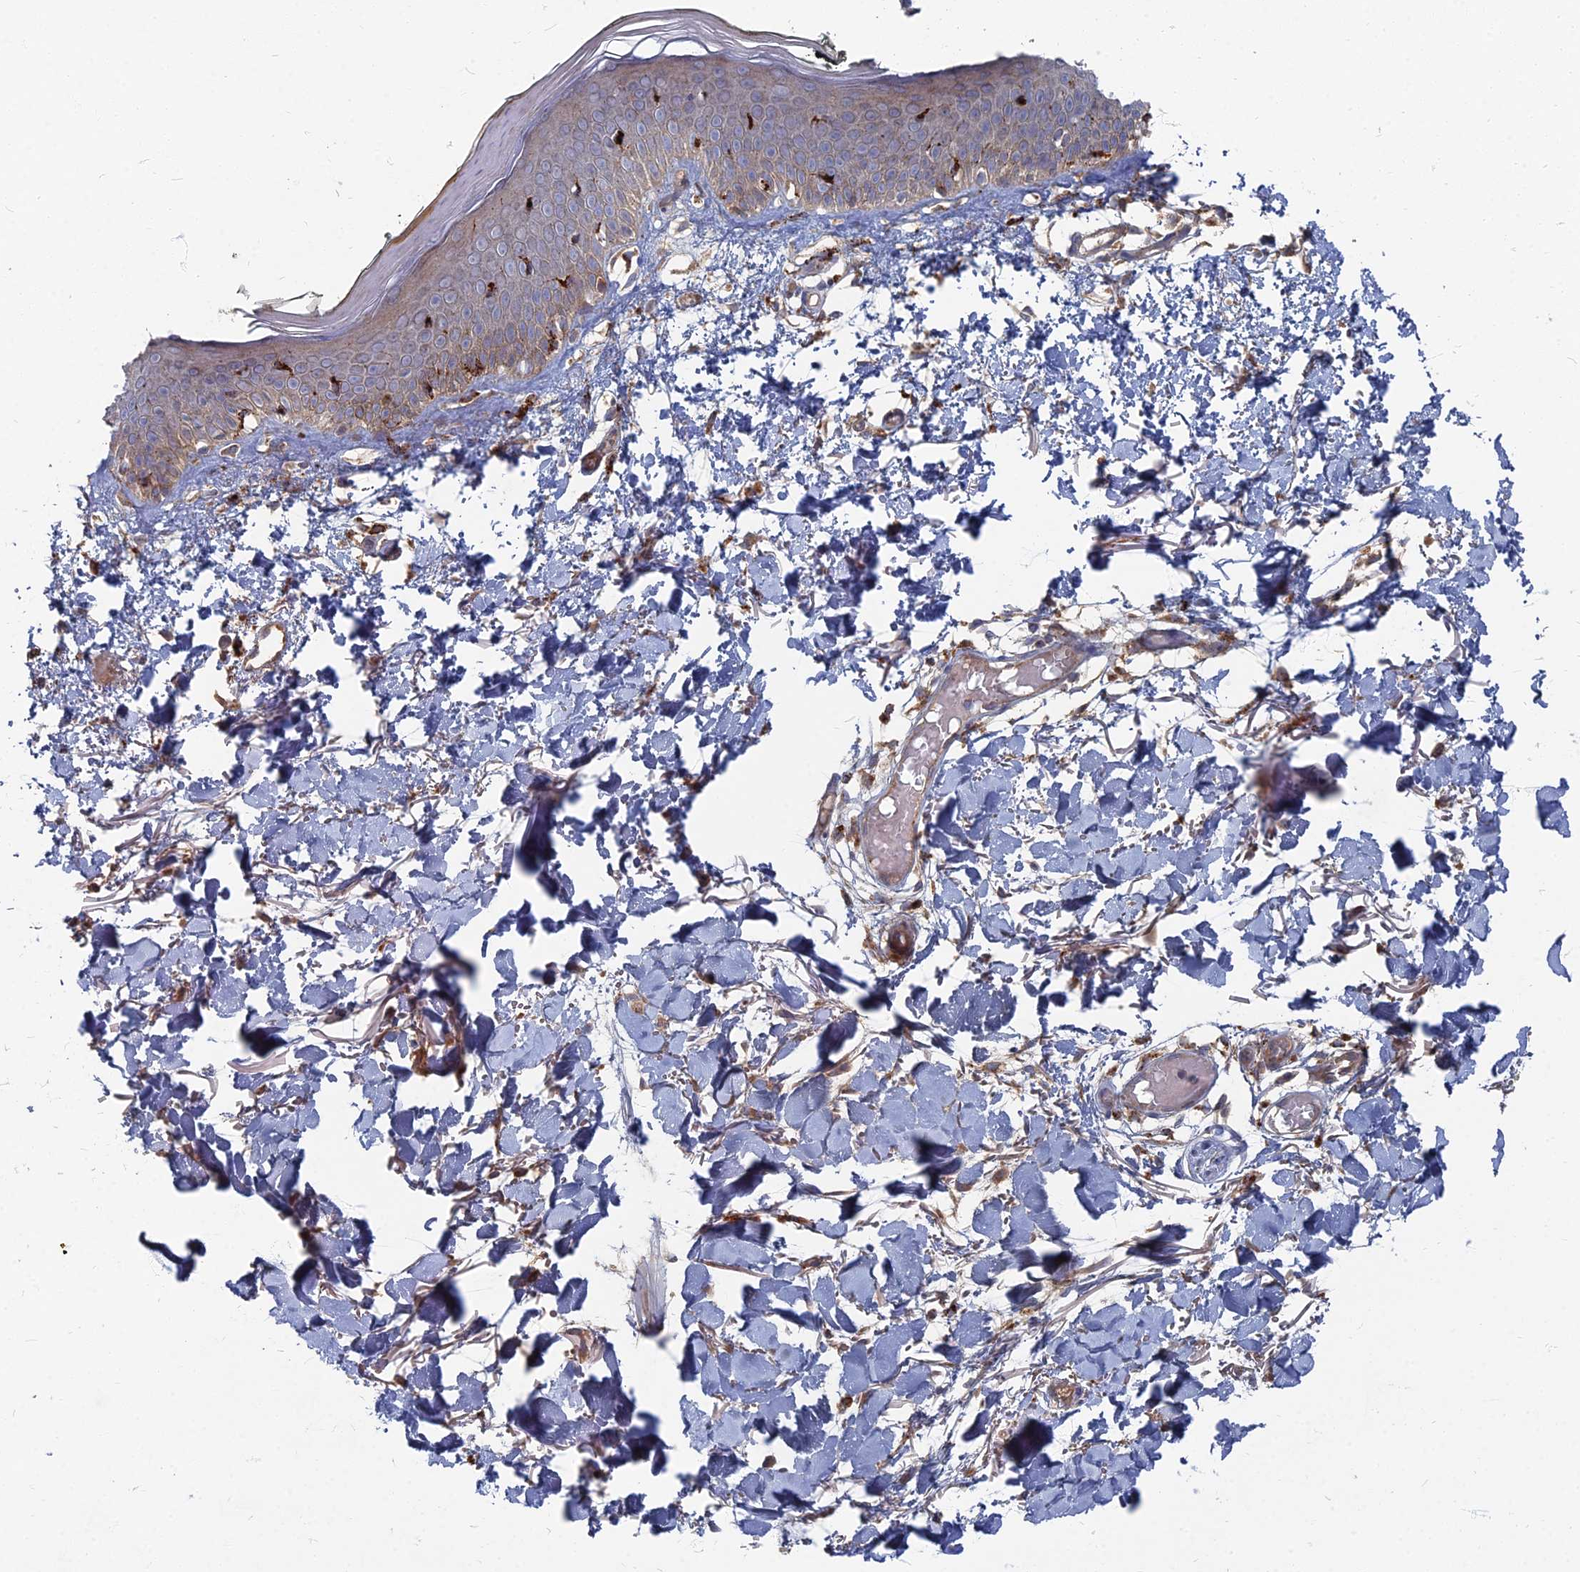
{"staining": {"intensity": "negative", "quantity": "none", "location": "none"}, "tissue": "skin", "cell_type": "Fibroblasts", "image_type": "normal", "snomed": [{"axis": "morphology", "description": "Normal tissue, NOS"}, {"axis": "topography", "description": "Skin"}], "caption": "An immunohistochemistry (IHC) photomicrograph of benign skin is shown. There is no staining in fibroblasts of skin.", "gene": "PPCDC", "patient": {"sex": "male", "age": 62}}